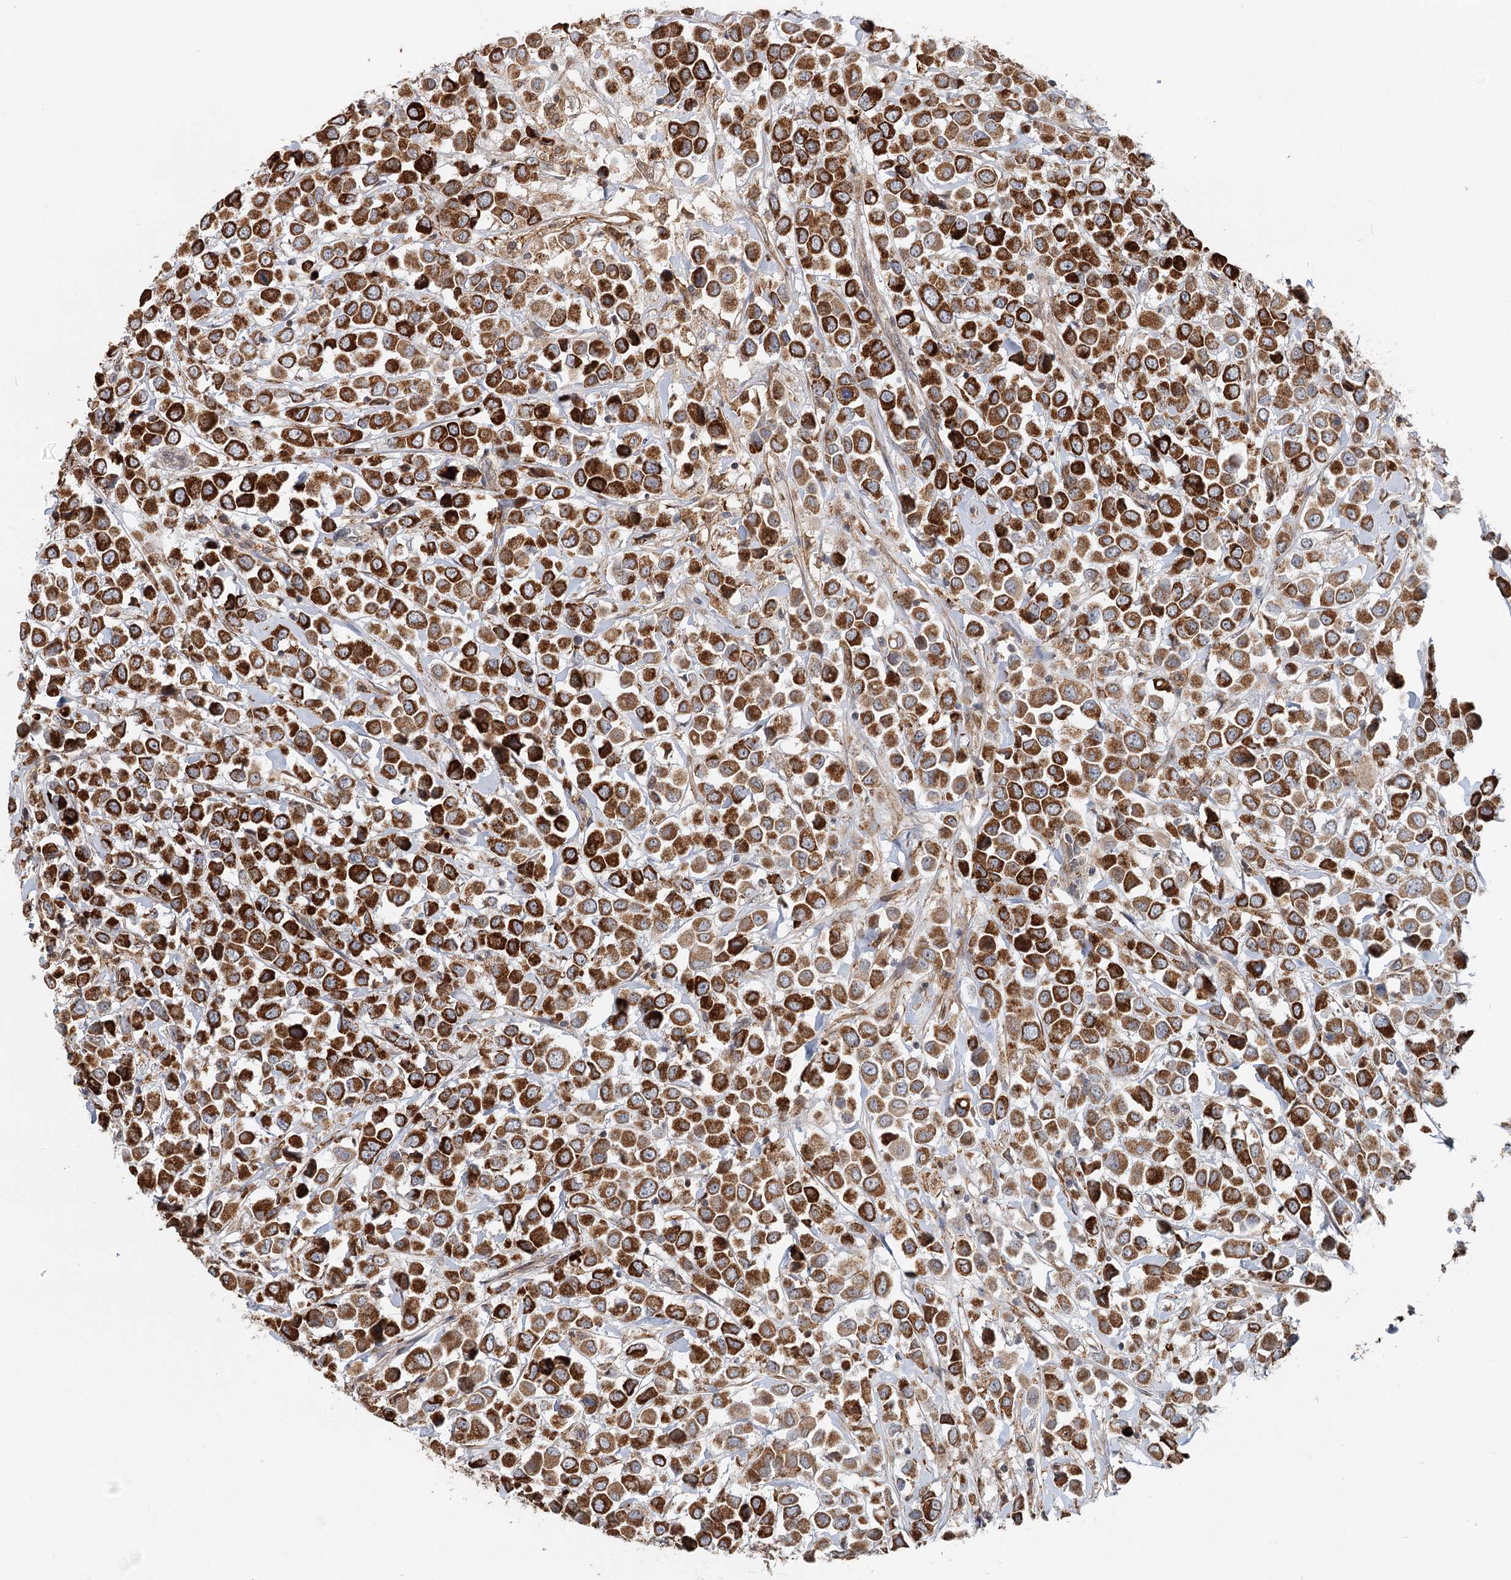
{"staining": {"intensity": "strong", "quantity": ">75%", "location": "cytoplasmic/membranous"}, "tissue": "breast cancer", "cell_type": "Tumor cells", "image_type": "cancer", "snomed": [{"axis": "morphology", "description": "Duct carcinoma"}, {"axis": "topography", "description": "Breast"}], "caption": "Immunohistochemical staining of human intraductal carcinoma (breast) displays strong cytoplasmic/membranous protein staining in about >75% of tumor cells.", "gene": "RNF111", "patient": {"sex": "female", "age": 61}}